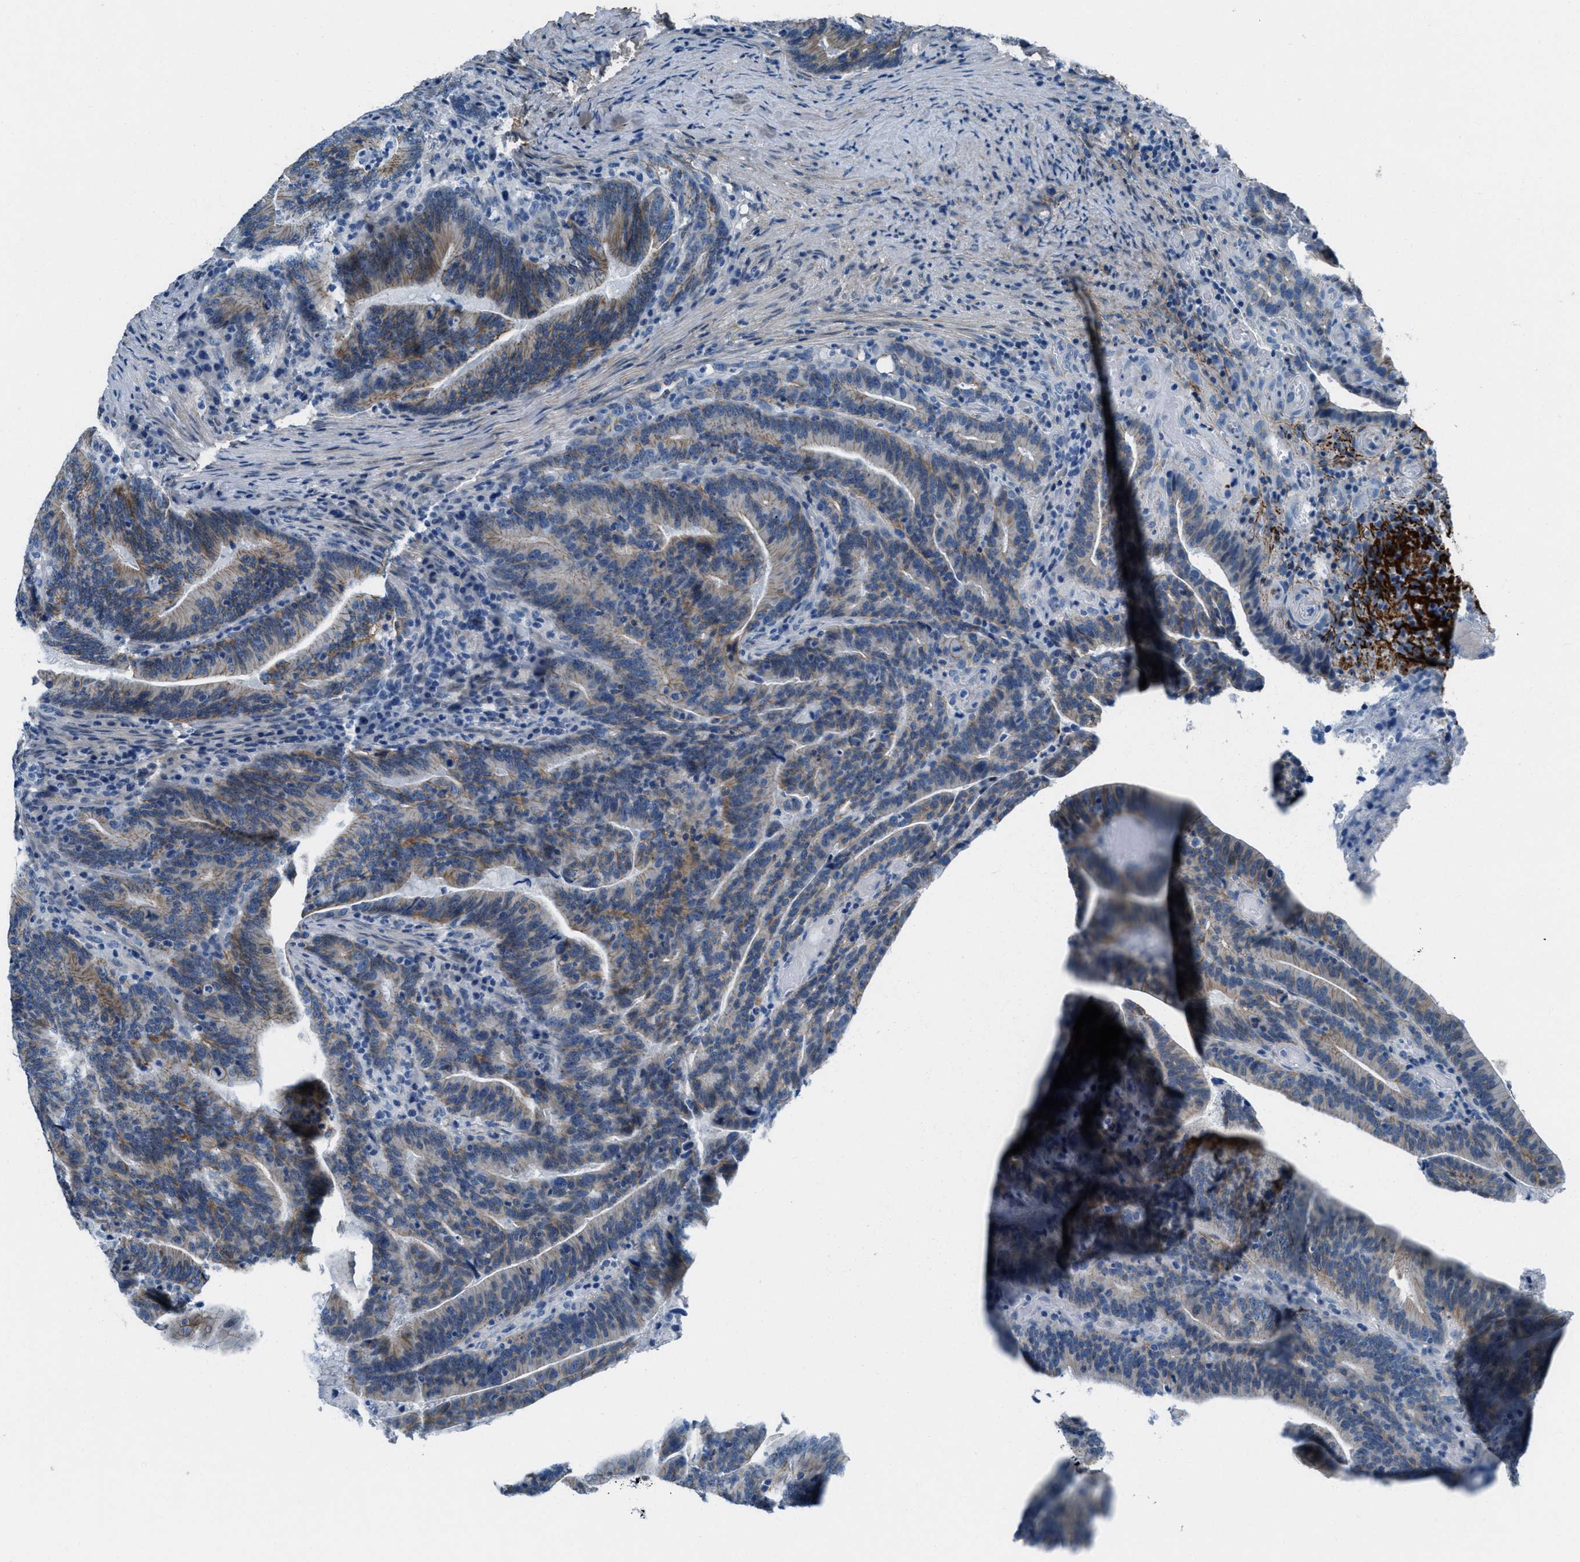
{"staining": {"intensity": "weak", "quantity": "25%-75%", "location": "cytoplasmic/membranous"}, "tissue": "colorectal cancer", "cell_type": "Tumor cells", "image_type": "cancer", "snomed": [{"axis": "morphology", "description": "Adenocarcinoma, NOS"}, {"axis": "topography", "description": "Colon"}], "caption": "Protein analysis of colorectal cancer tissue exhibits weak cytoplasmic/membranous staining in approximately 25%-75% of tumor cells. The protein of interest is shown in brown color, while the nuclei are stained blue.", "gene": "FBN1", "patient": {"sex": "female", "age": 66}}